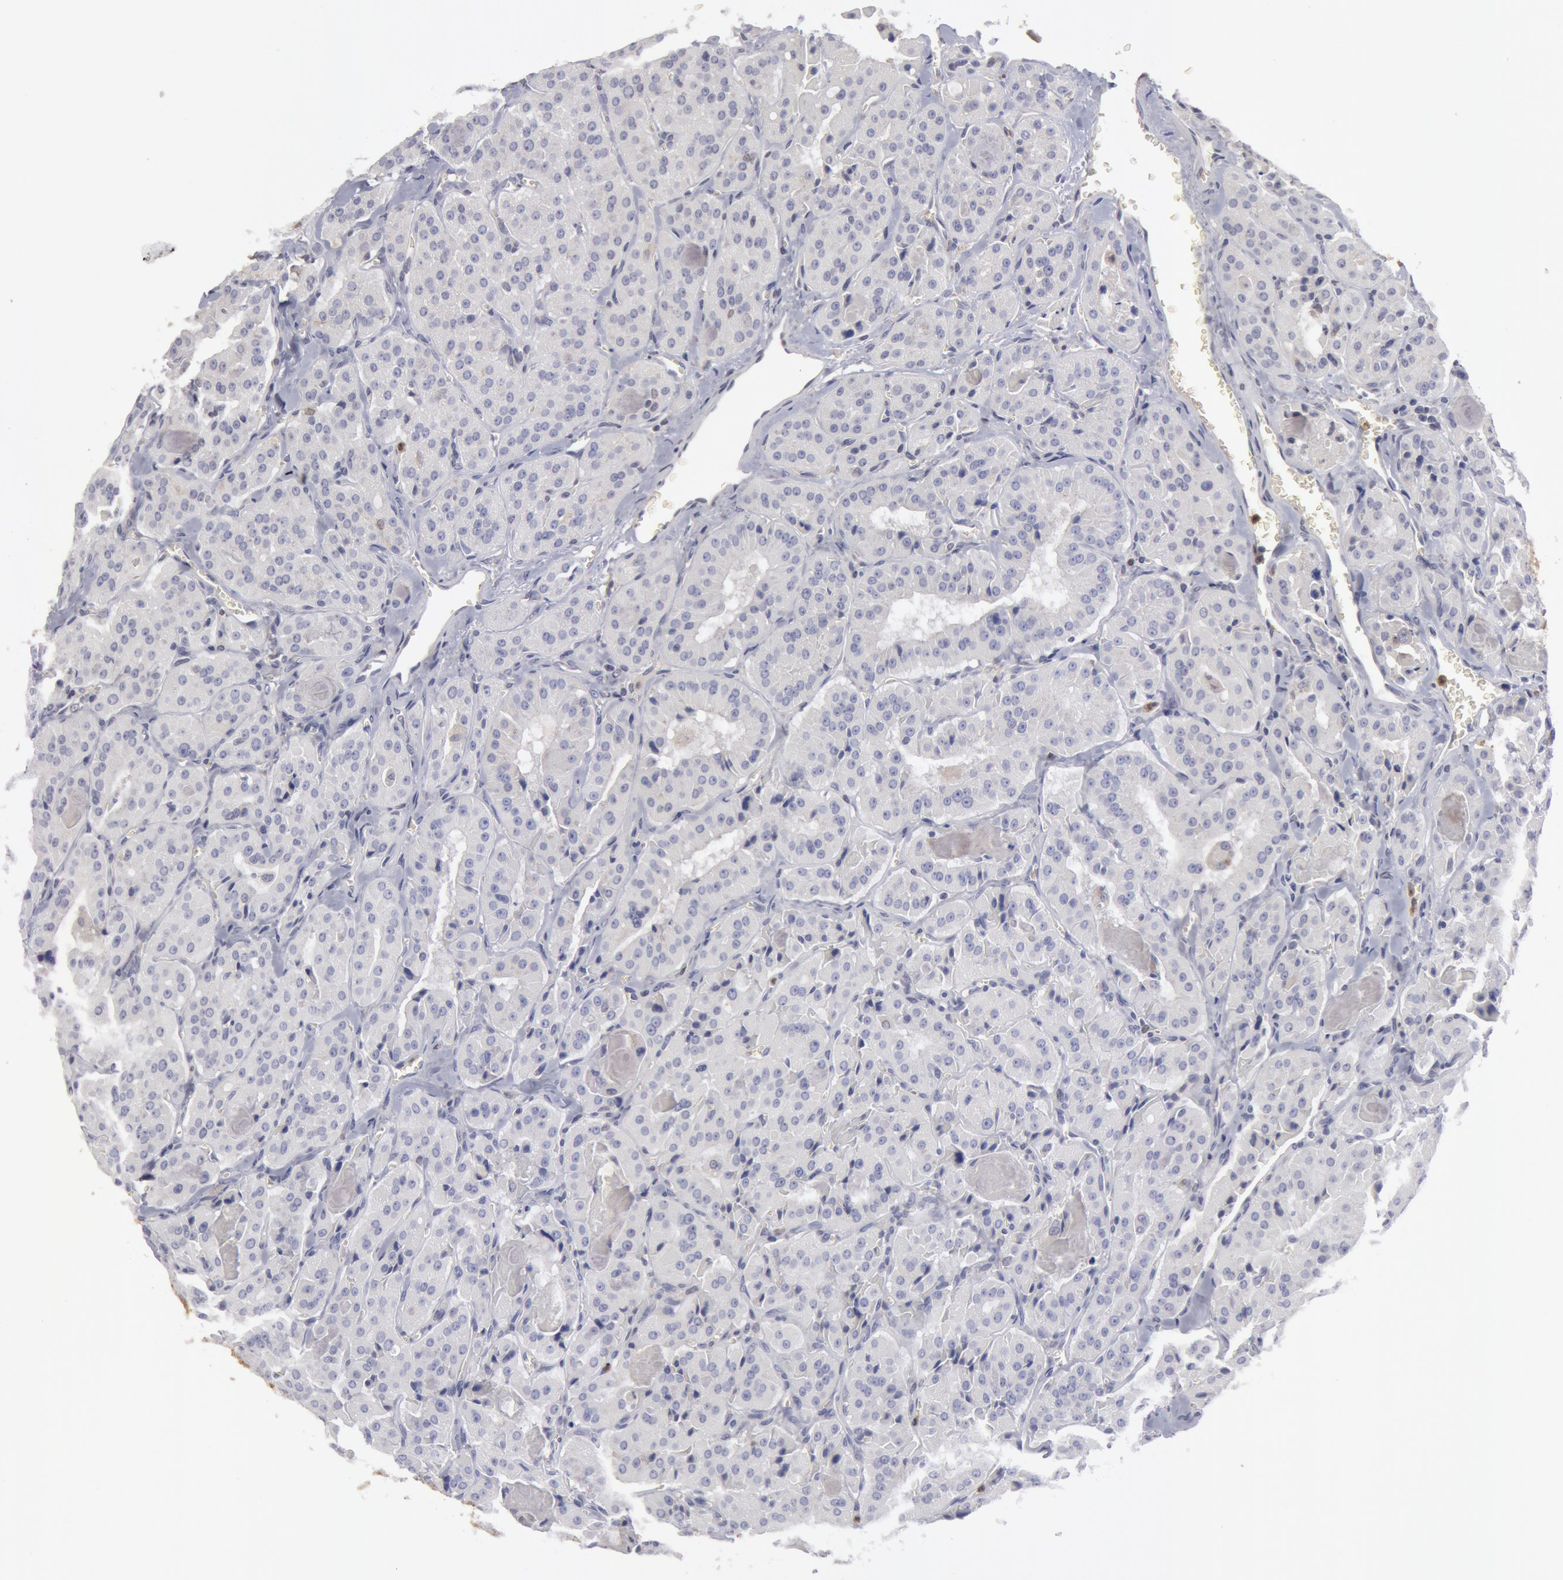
{"staining": {"intensity": "negative", "quantity": "none", "location": "none"}, "tissue": "thyroid cancer", "cell_type": "Tumor cells", "image_type": "cancer", "snomed": [{"axis": "morphology", "description": "Carcinoma, NOS"}, {"axis": "topography", "description": "Thyroid gland"}], "caption": "This image is of thyroid cancer (carcinoma) stained with IHC to label a protein in brown with the nuclei are counter-stained blue. There is no positivity in tumor cells.", "gene": "CAT", "patient": {"sex": "male", "age": 76}}